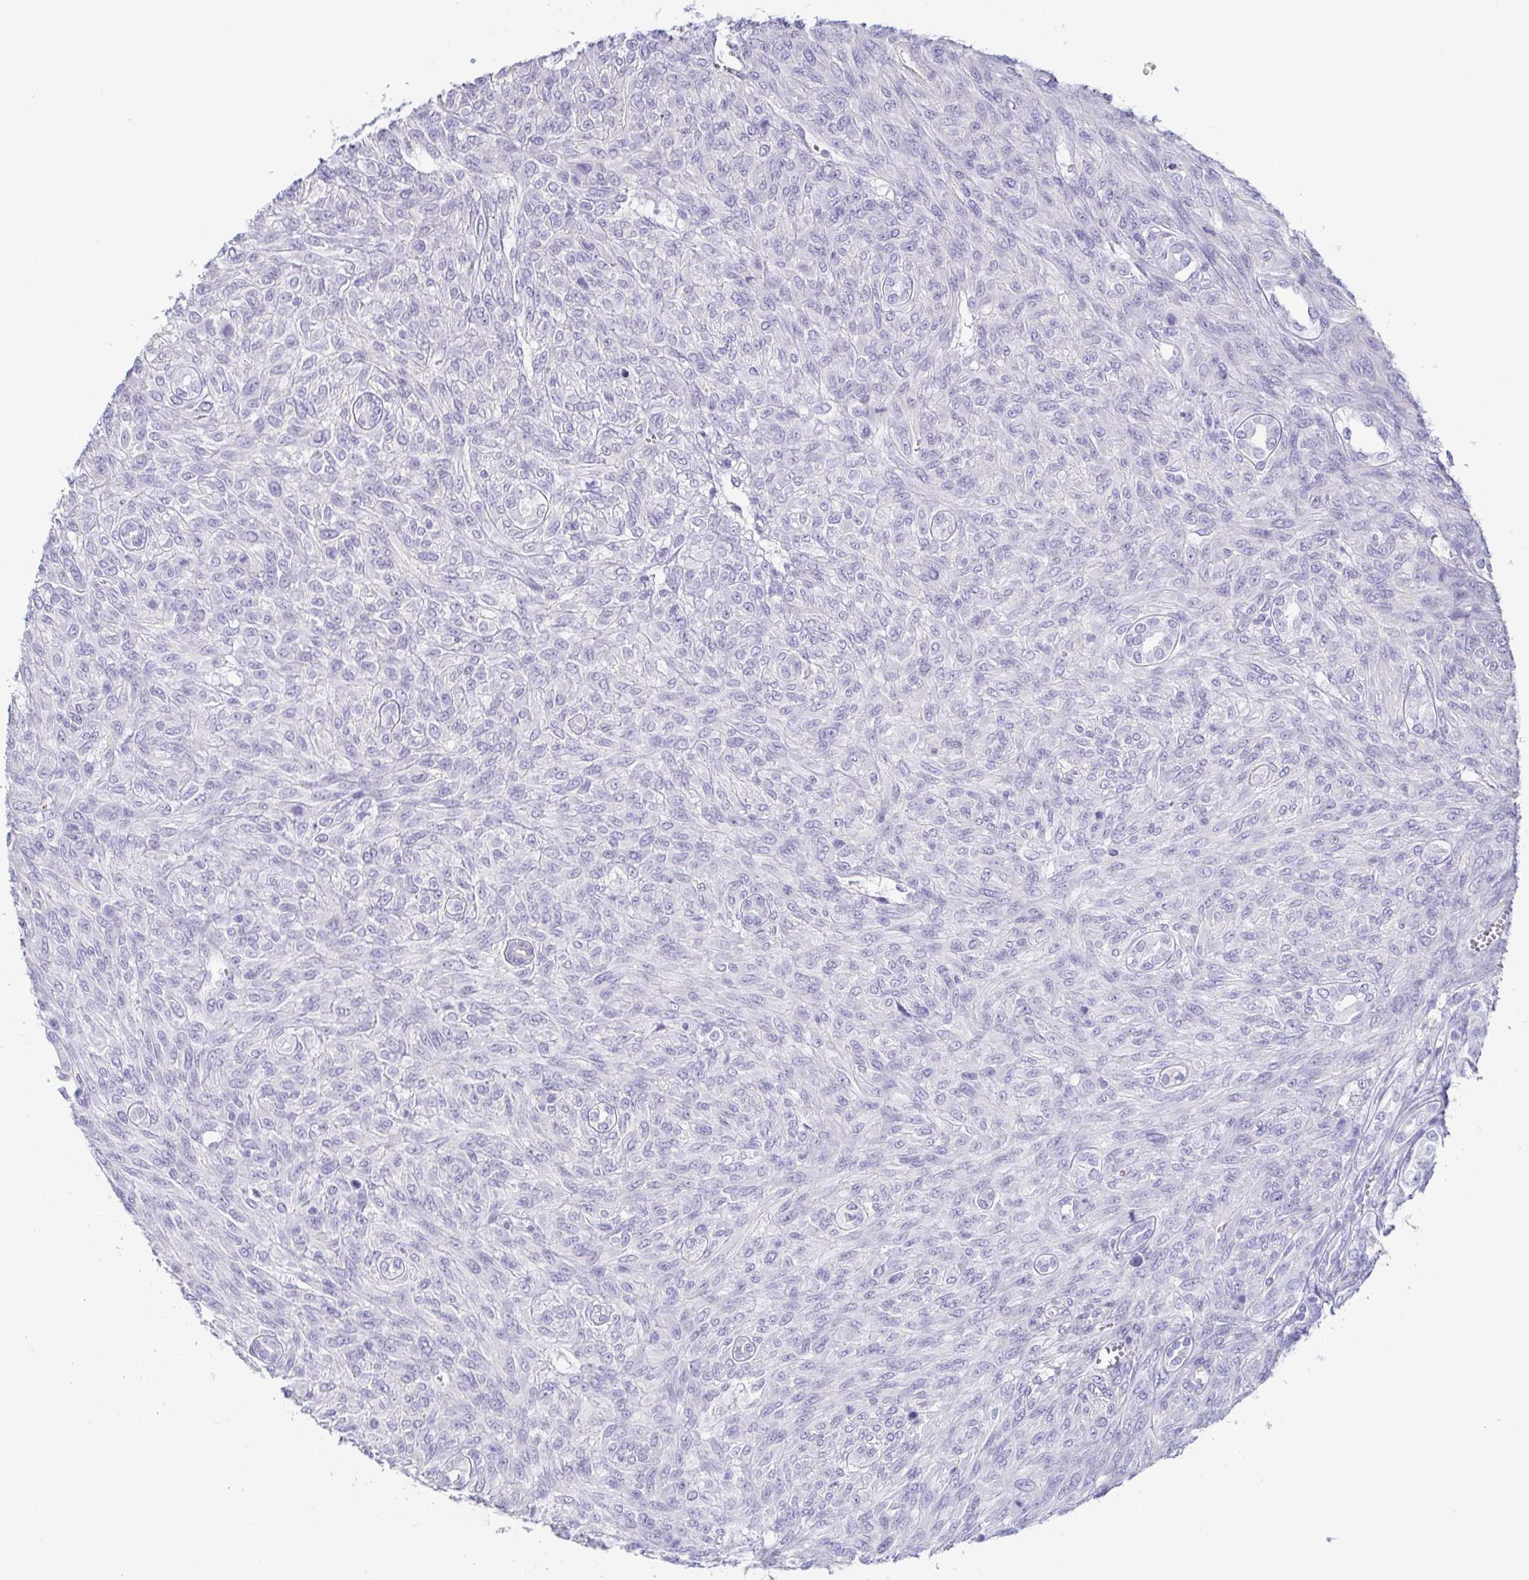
{"staining": {"intensity": "negative", "quantity": "none", "location": "none"}, "tissue": "renal cancer", "cell_type": "Tumor cells", "image_type": "cancer", "snomed": [{"axis": "morphology", "description": "Adenocarcinoma, NOS"}, {"axis": "topography", "description": "Kidney"}], "caption": "A micrograph of human renal cancer is negative for staining in tumor cells.", "gene": "PRR4", "patient": {"sex": "male", "age": 58}}